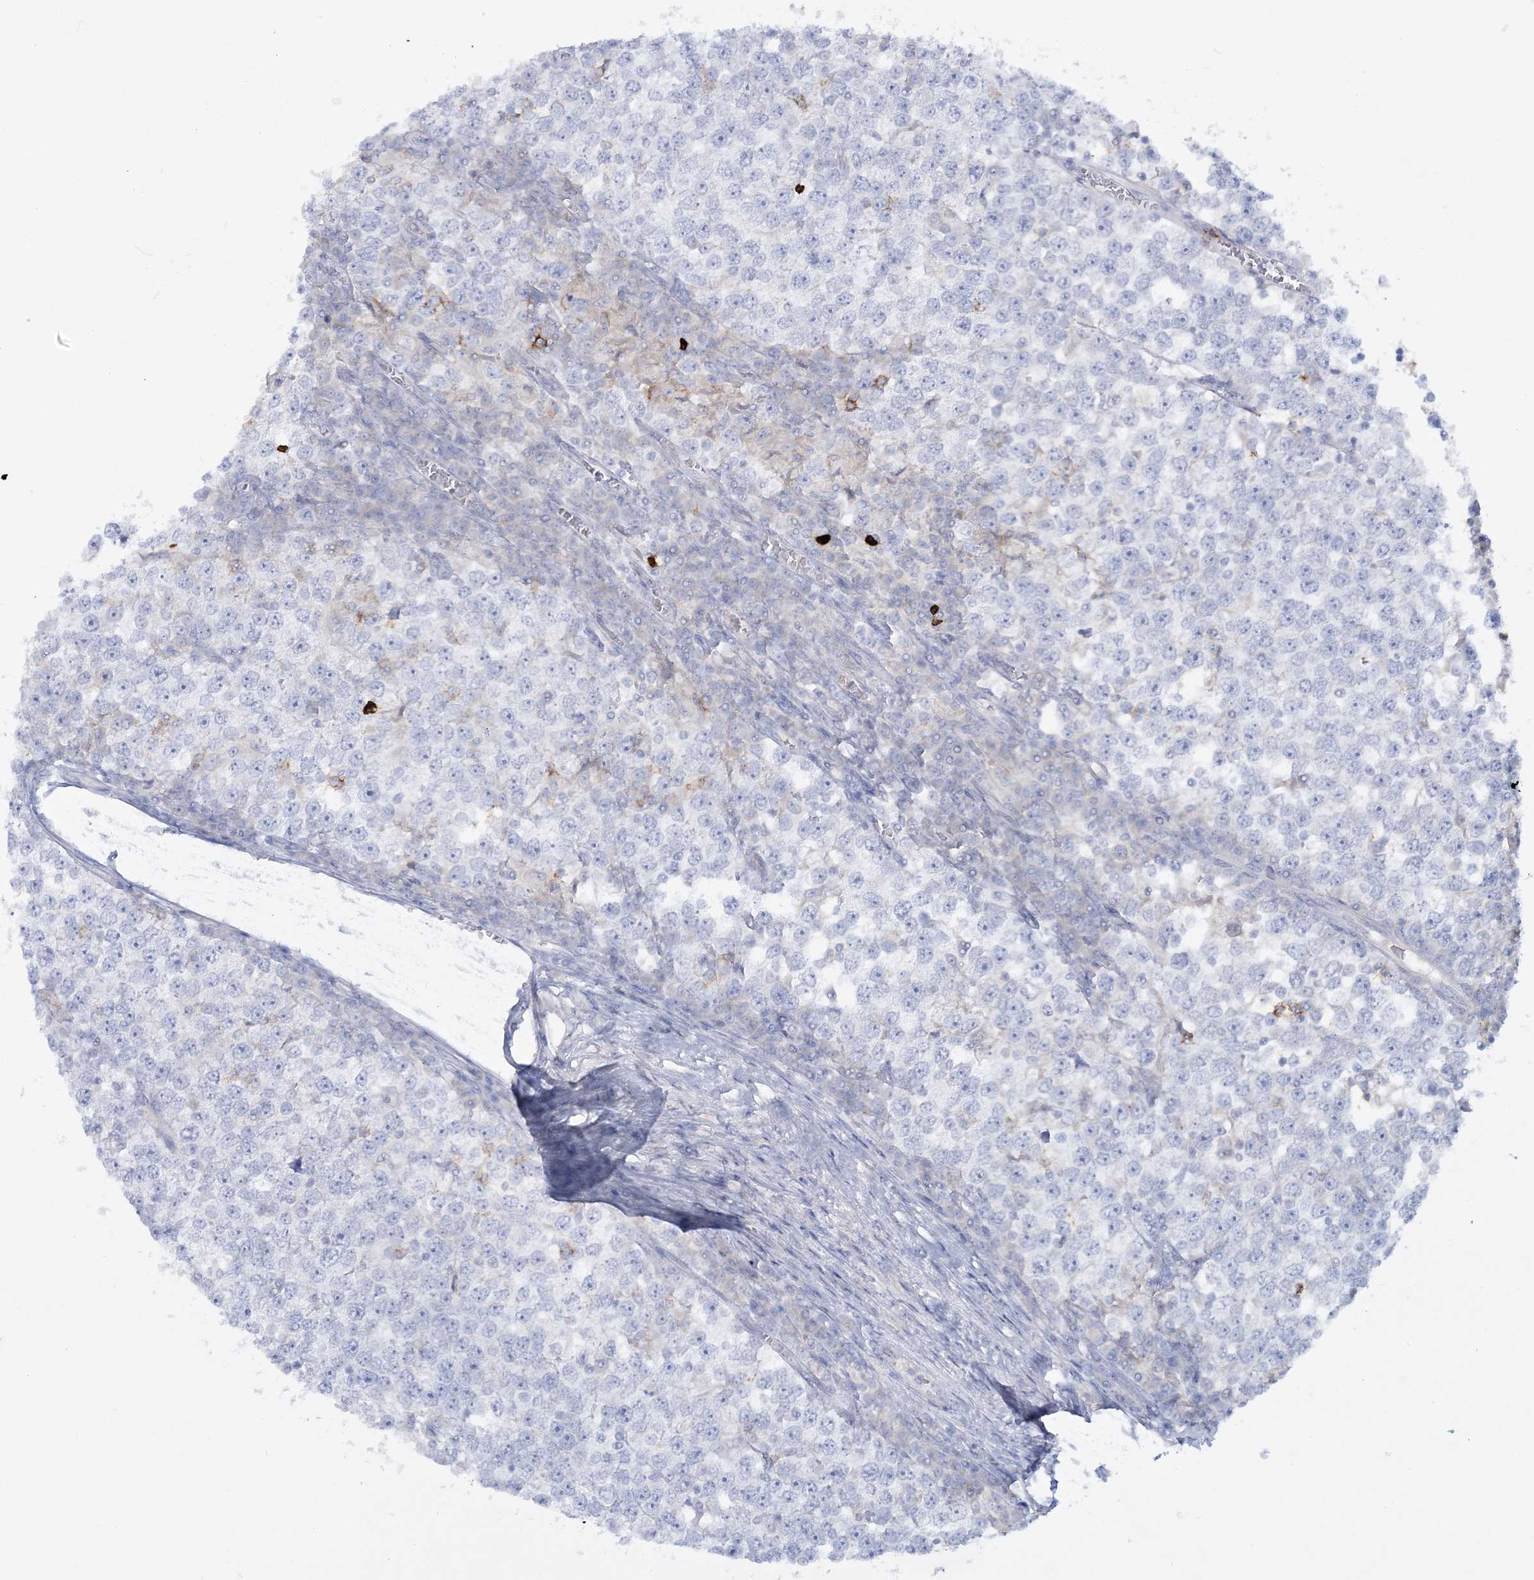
{"staining": {"intensity": "negative", "quantity": "none", "location": "none"}, "tissue": "testis cancer", "cell_type": "Tumor cells", "image_type": "cancer", "snomed": [{"axis": "morphology", "description": "Seminoma, NOS"}, {"axis": "topography", "description": "Testis"}], "caption": "Human testis seminoma stained for a protein using immunohistochemistry (IHC) exhibits no positivity in tumor cells.", "gene": "WDSUB1", "patient": {"sex": "male", "age": 65}}